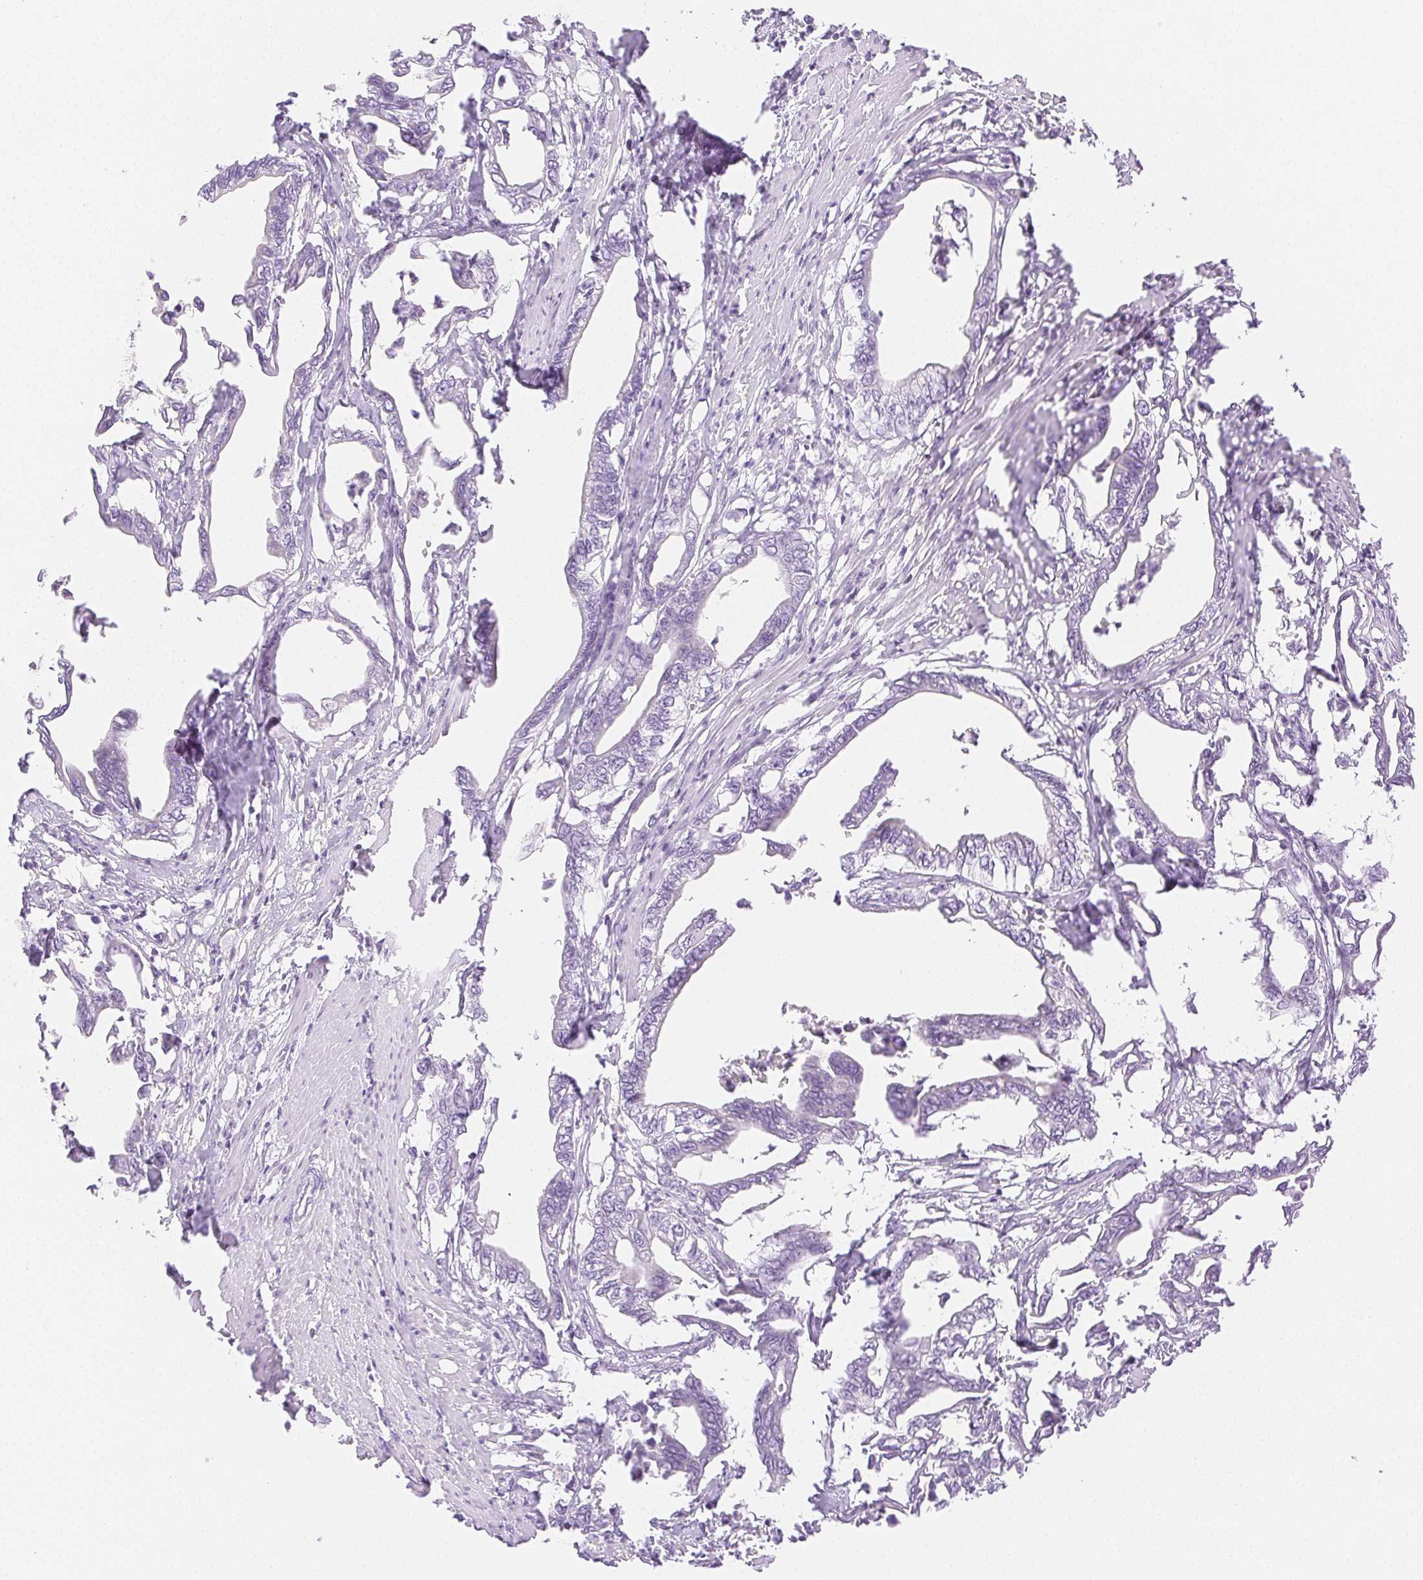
{"staining": {"intensity": "negative", "quantity": "none", "location": "none"}, "tissue": "pancreatic cancer", "cell_type": "Tumor cells", "image_type": "cancer", "snomed": [{"axis": "morphology", "description": "Adenocarcinoma, NOS"}, {"axis": "topography", "description": "Pancreas"}], "caption": "IHC of human pancreatic adenocarcinoma exhibits no positivity in tumor cells.", "gene": "SPACA4", "patient": {"sex": "male", "age": 61}}